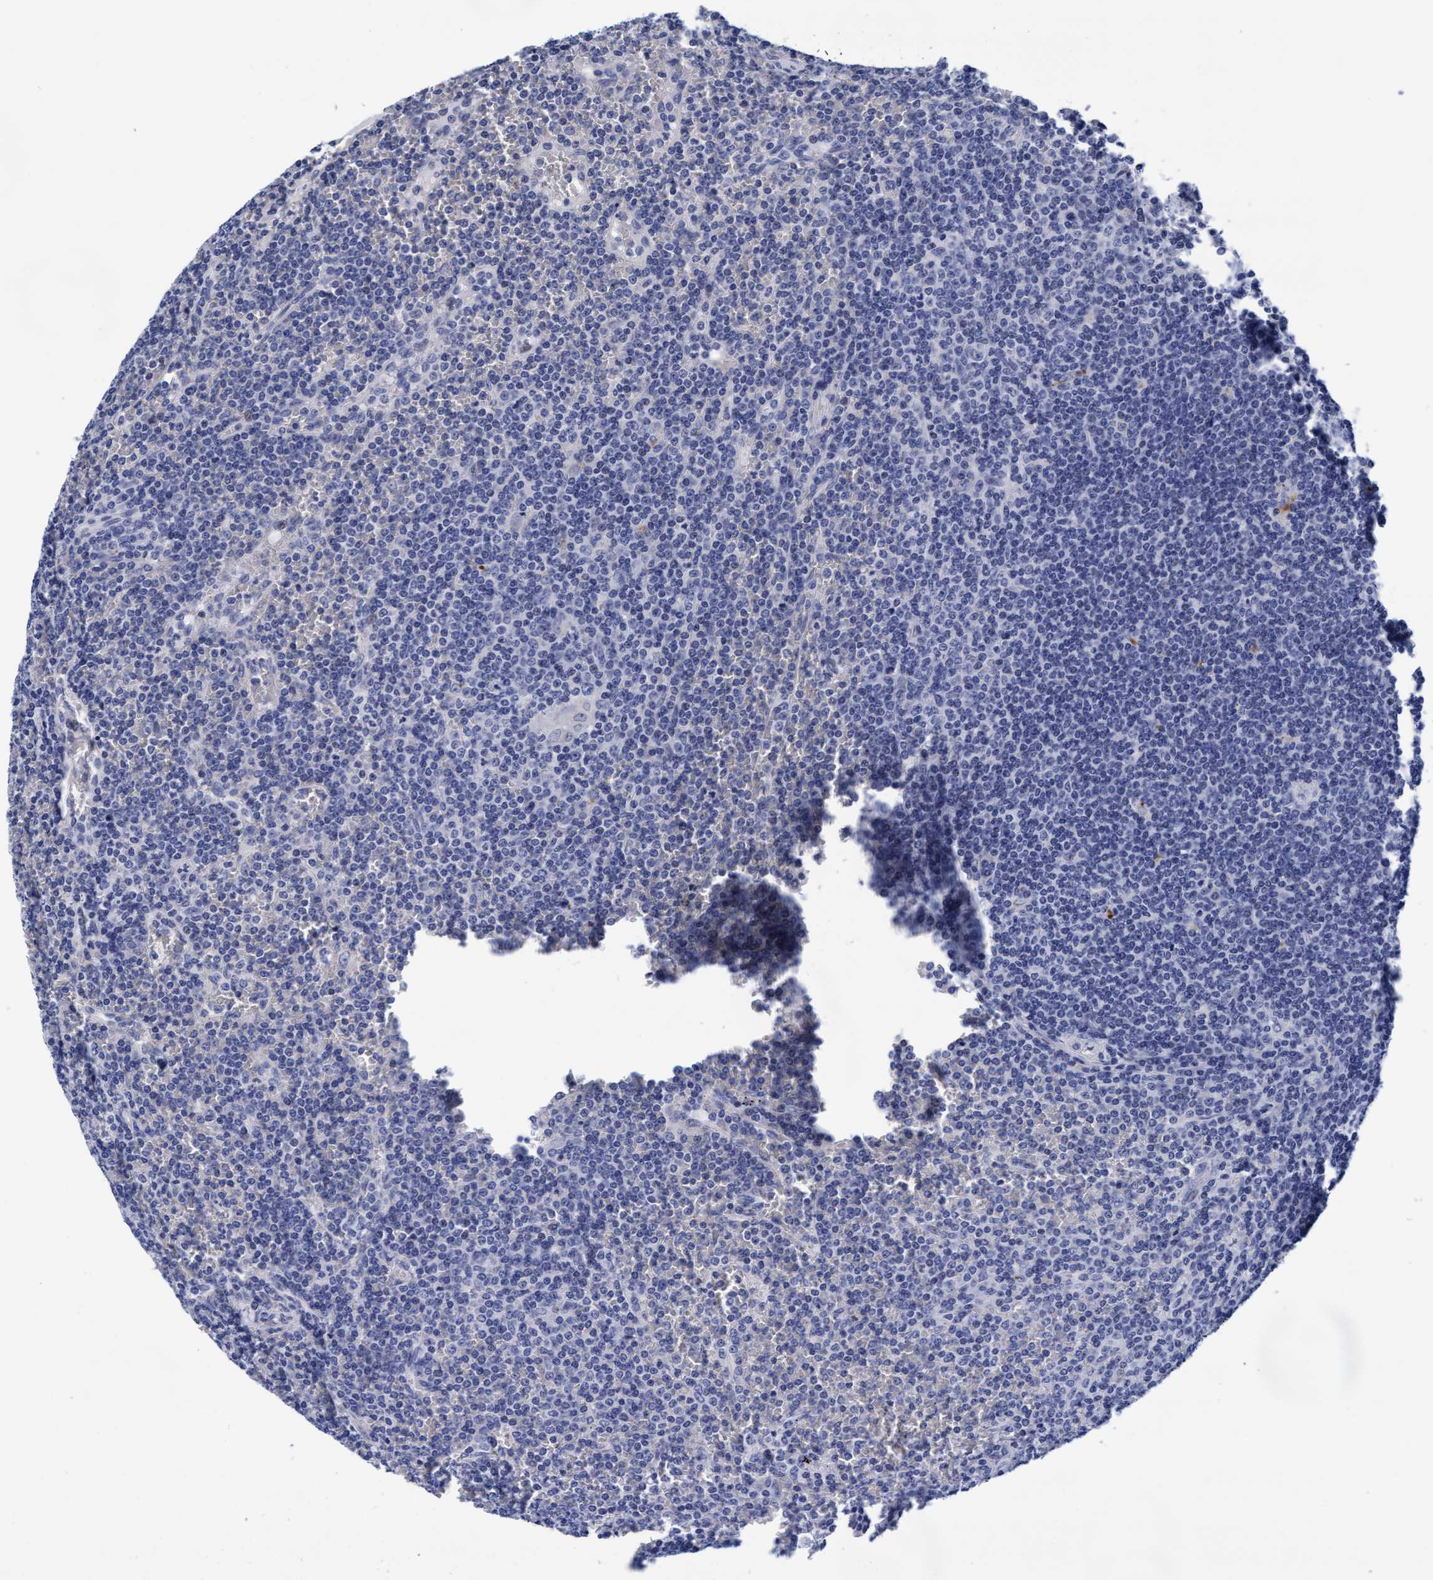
{"staining": {"intensity": "negative", "quantity": "none", "location": "none"}, "tissue": "lymphoma", "cell_type": "Tumor cells", "image_type": "cancer", "snomed": [{"axis": "morphology", "description": "Malignant lymphoma, non-Hodgkin's type, Low grade"}, {"axis": "topography", "description": "Spleen"}], "caption": "Low-grade malignant lymphoma, non-Hodgkin's type was stained to show a protein in brown. There is no significant expression in tumor cells. Nuclei are stained in blue.", "gene": "ARSG", "patient": {"sex": "female", "age": 19}}